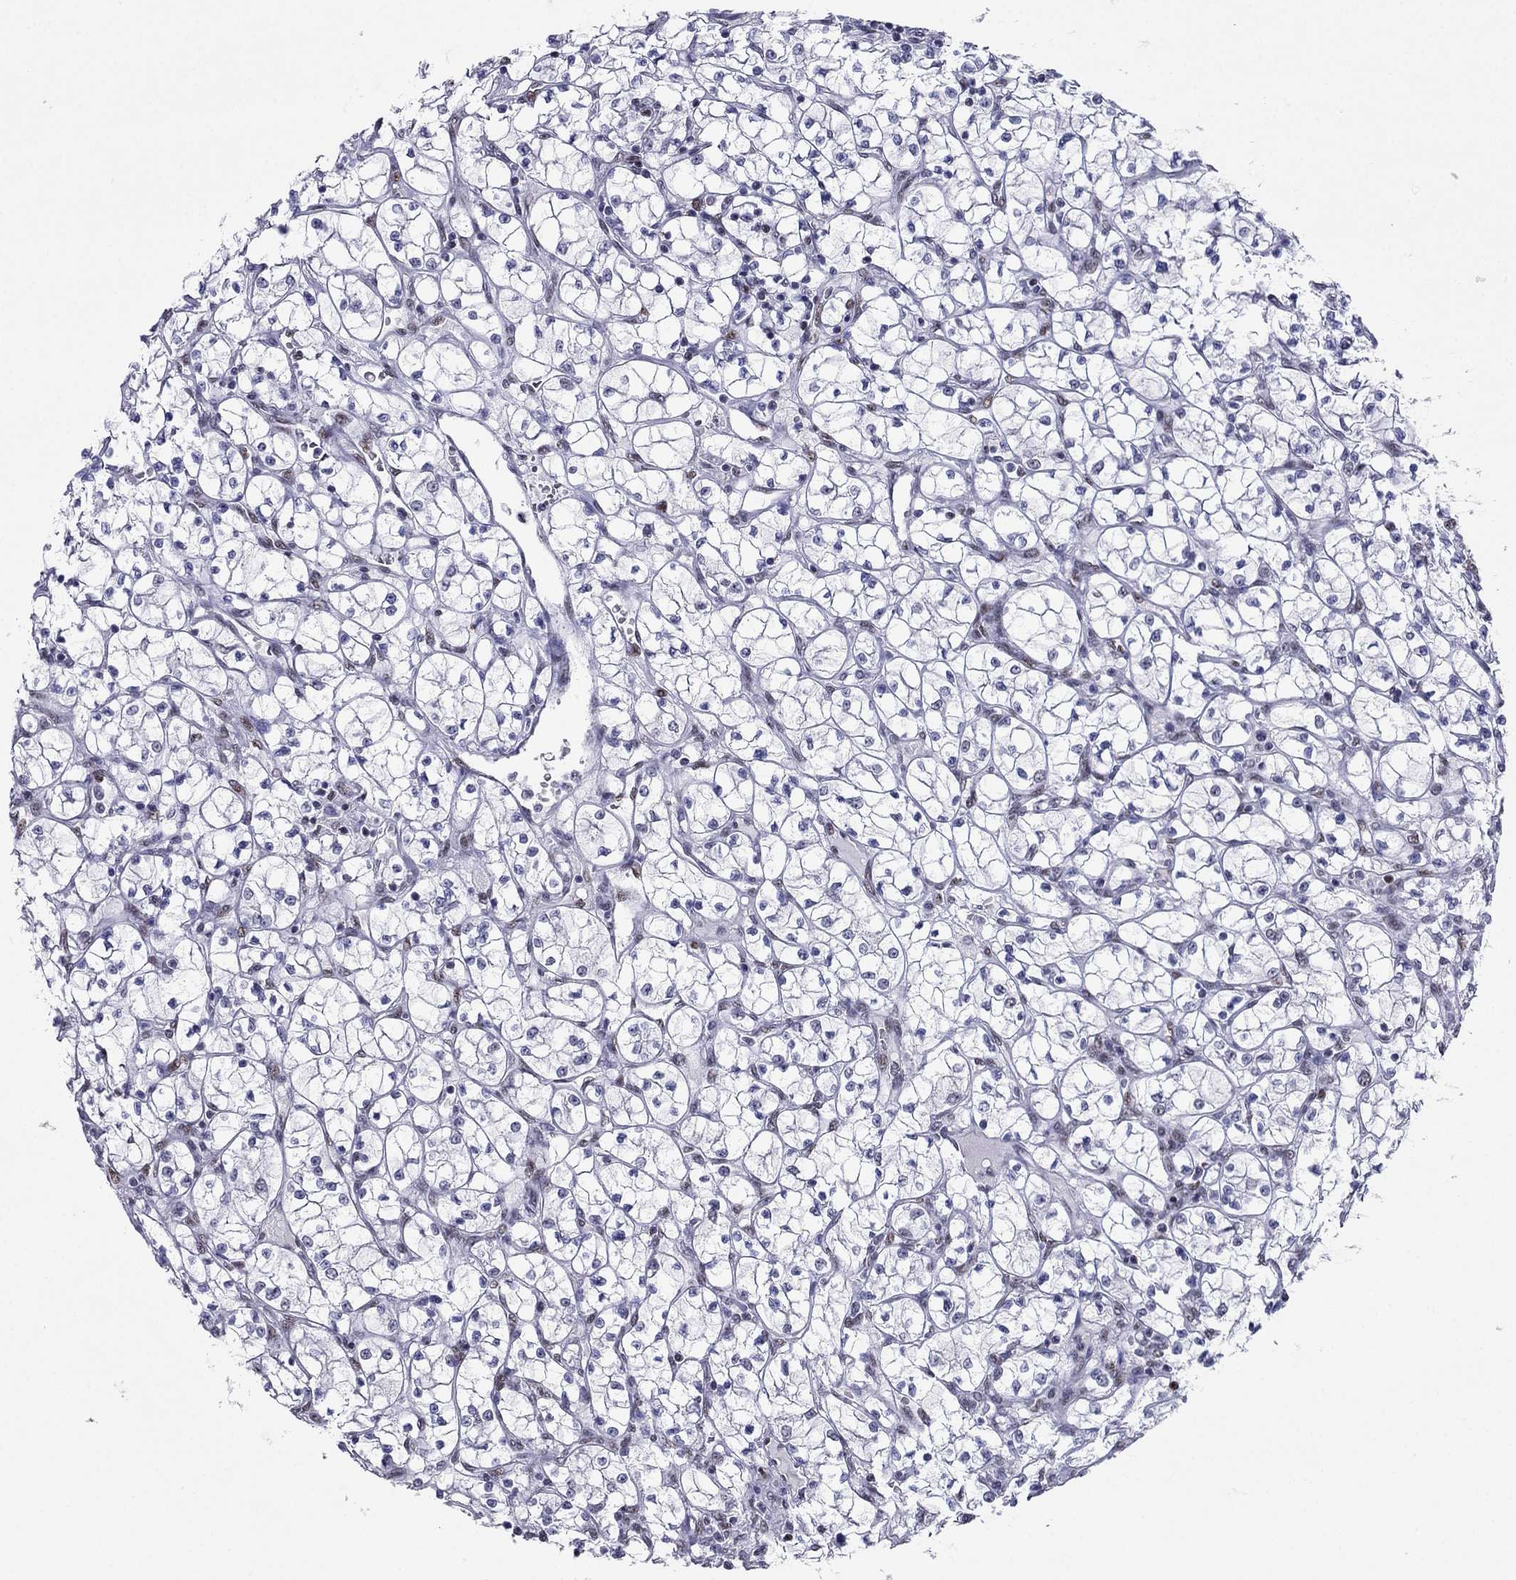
{"staining": {"intensity": "negative", "quantity": "none", "location": "none"}, "tissue": "renal cancer", "cell_type": "Tumor cells", "image_type": "cancer", "snomed": [{"axis": "morphology", "description": "Adenocarcinoma, NOS"}, {"axis": "topography", "description": "Kidney"}], "caption": "A high-resolution image shows IHC staining of renal adenocarcinoma, which displays no significant expression in tumor cells.", "gene": "PPM1G", "patient": {"sex": "female", "age": 64}}